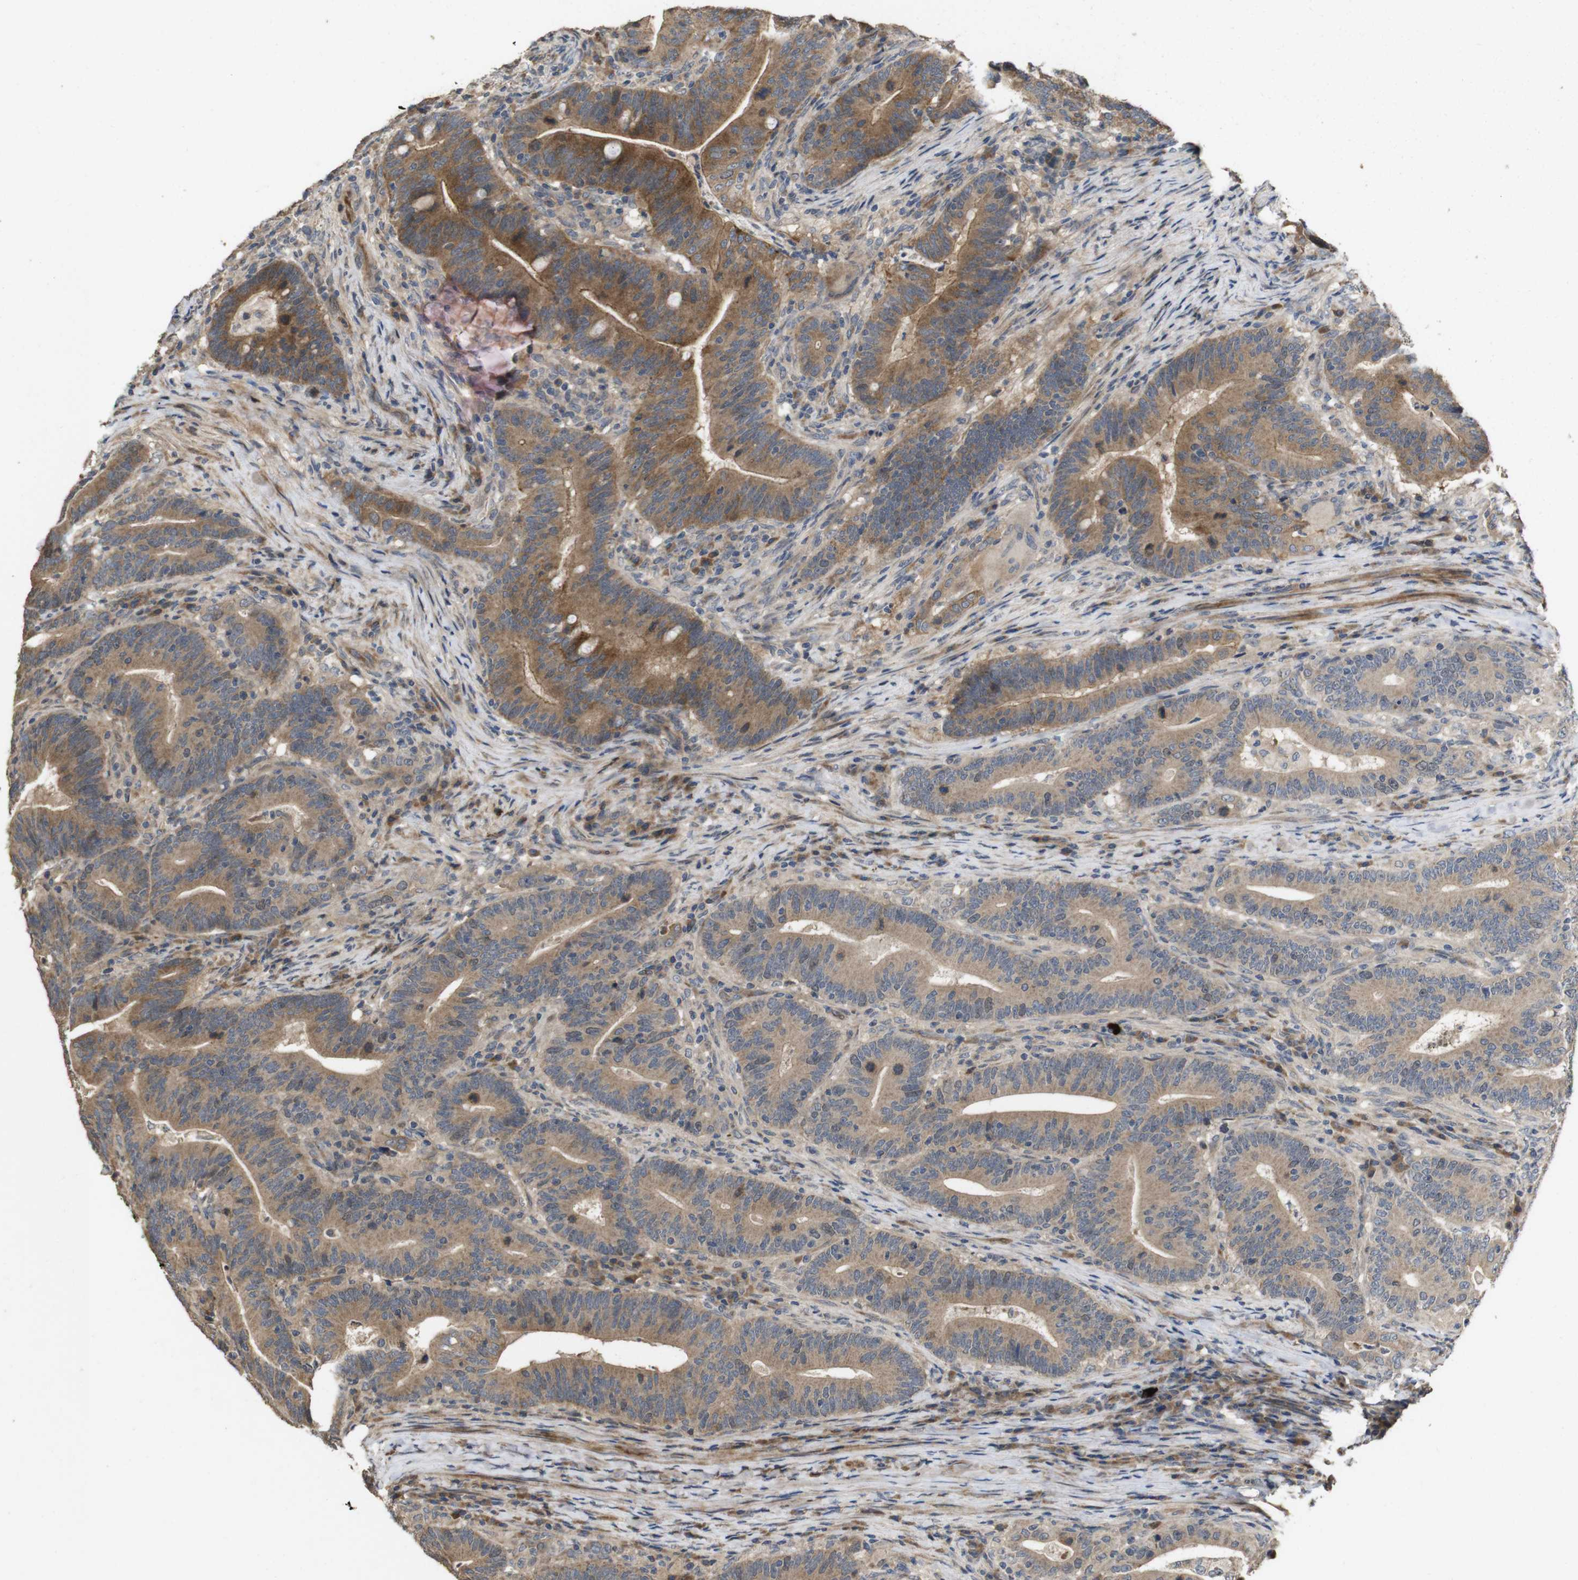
{"staining": {"intensity": "moderate", "quantity": ">75%", "location": "cytoplasmic/membranous,nuclear"}, "tissue": "colorectal cancer", "cell_type": "Tumor cells", "image_type": "cancer", "snomed": [{"axis": "morphology", "description": "Normal tissue, NOS"}, {"axis": "morphology", "description": "Adenocarcinoma, NOS"}, {"axis": "topography", "description": "Colon"}], "caption": "The micrograph reveals staining of colorectal cancer (adenocarcinoma), revealing moderate cytoplasmic/membranous and nuclear protein staining (brown color) within tumor cells.", "gene": "PCDHB10", "patient": {"sex": "female", "age": 66}}